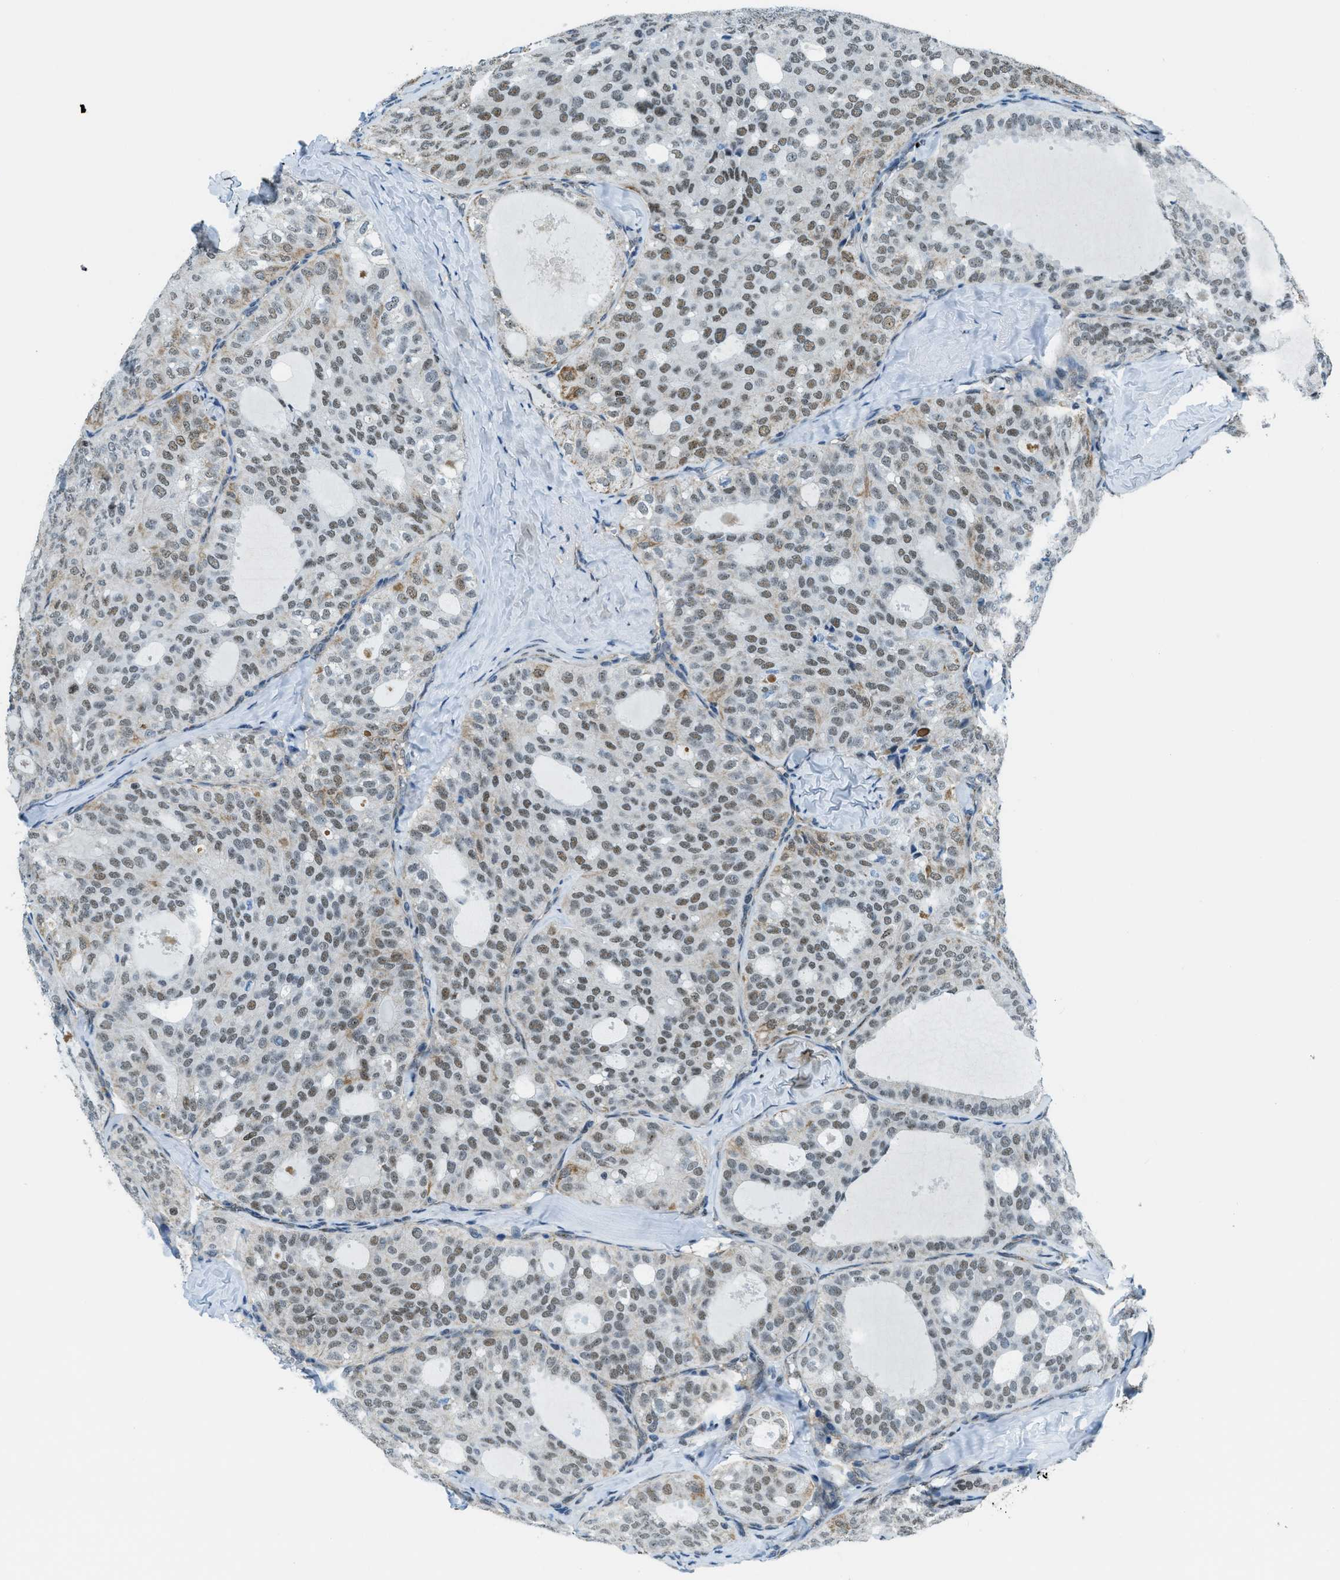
{"staining": {"intensity": "weak", "quantity": ">75%", "location": "cytoplasmic/membranous,nuclear"}, "tissue": "thyroid cancer", "cell_type": "Tumor cells", "image_type": "cancer", "snomed": [{"axis": "morphology", "description": "Follicular adenoma carcinoma, NOS"}, {"axis": "topography", "description": "Thyroid gland"}], "caption": "This is a photomicrograph of immunohistochemistry staining of thyroid cancer (follicular adenoma carcinoma), which shows weak expression in the cytoplasmic/membranous and nuclear of tumor cells.", "gene": "SP100", "patient": {"sex": "male", "age": 75}}